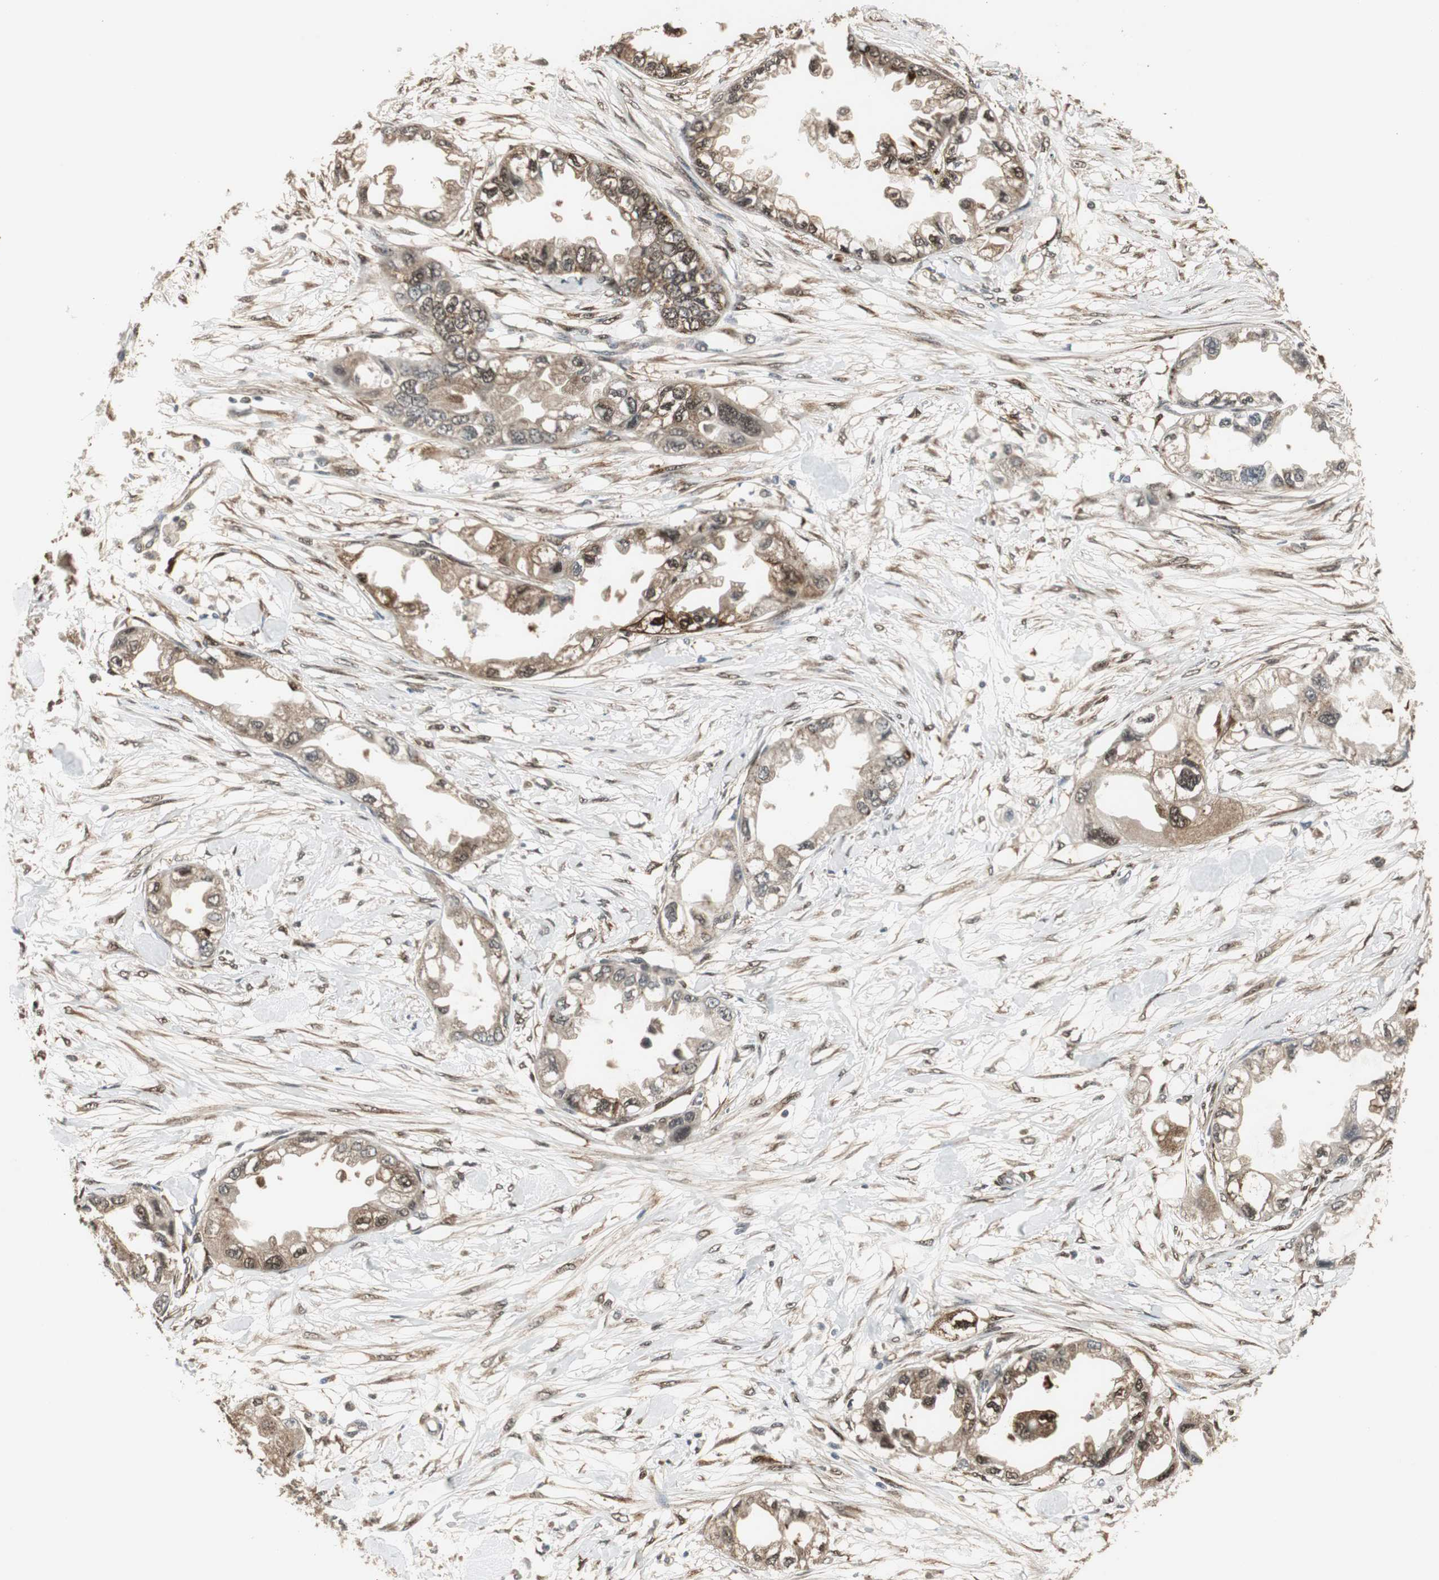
{"staining": {"intensity": "strong", "quantity": ">75%", "location": "cytoplasmic/membranous,nuclear"}, "tissue": "endometrial cancer", "cell_type": "Tumor cells", "image_type": "cancer", "snomed": [{"axis": "morphology", "description": "Adenocarcinoma, NOS"}, {"axis": "topography", "description": "Endometrium"}], "caption": "Tumor cells display high levels of strong cytoplasmic/membranous and nuclear positivity in approximately >75% of cells in human adenocarcinoma (endometrial). Using DAB (3,3'-diaminobenzidine) (brown) and hematoxylin (blue) stains, captured at high magnification using brightfield microscopy.", "gene": "PLIN3", "patient": {"sex": "female", "age": 67}}